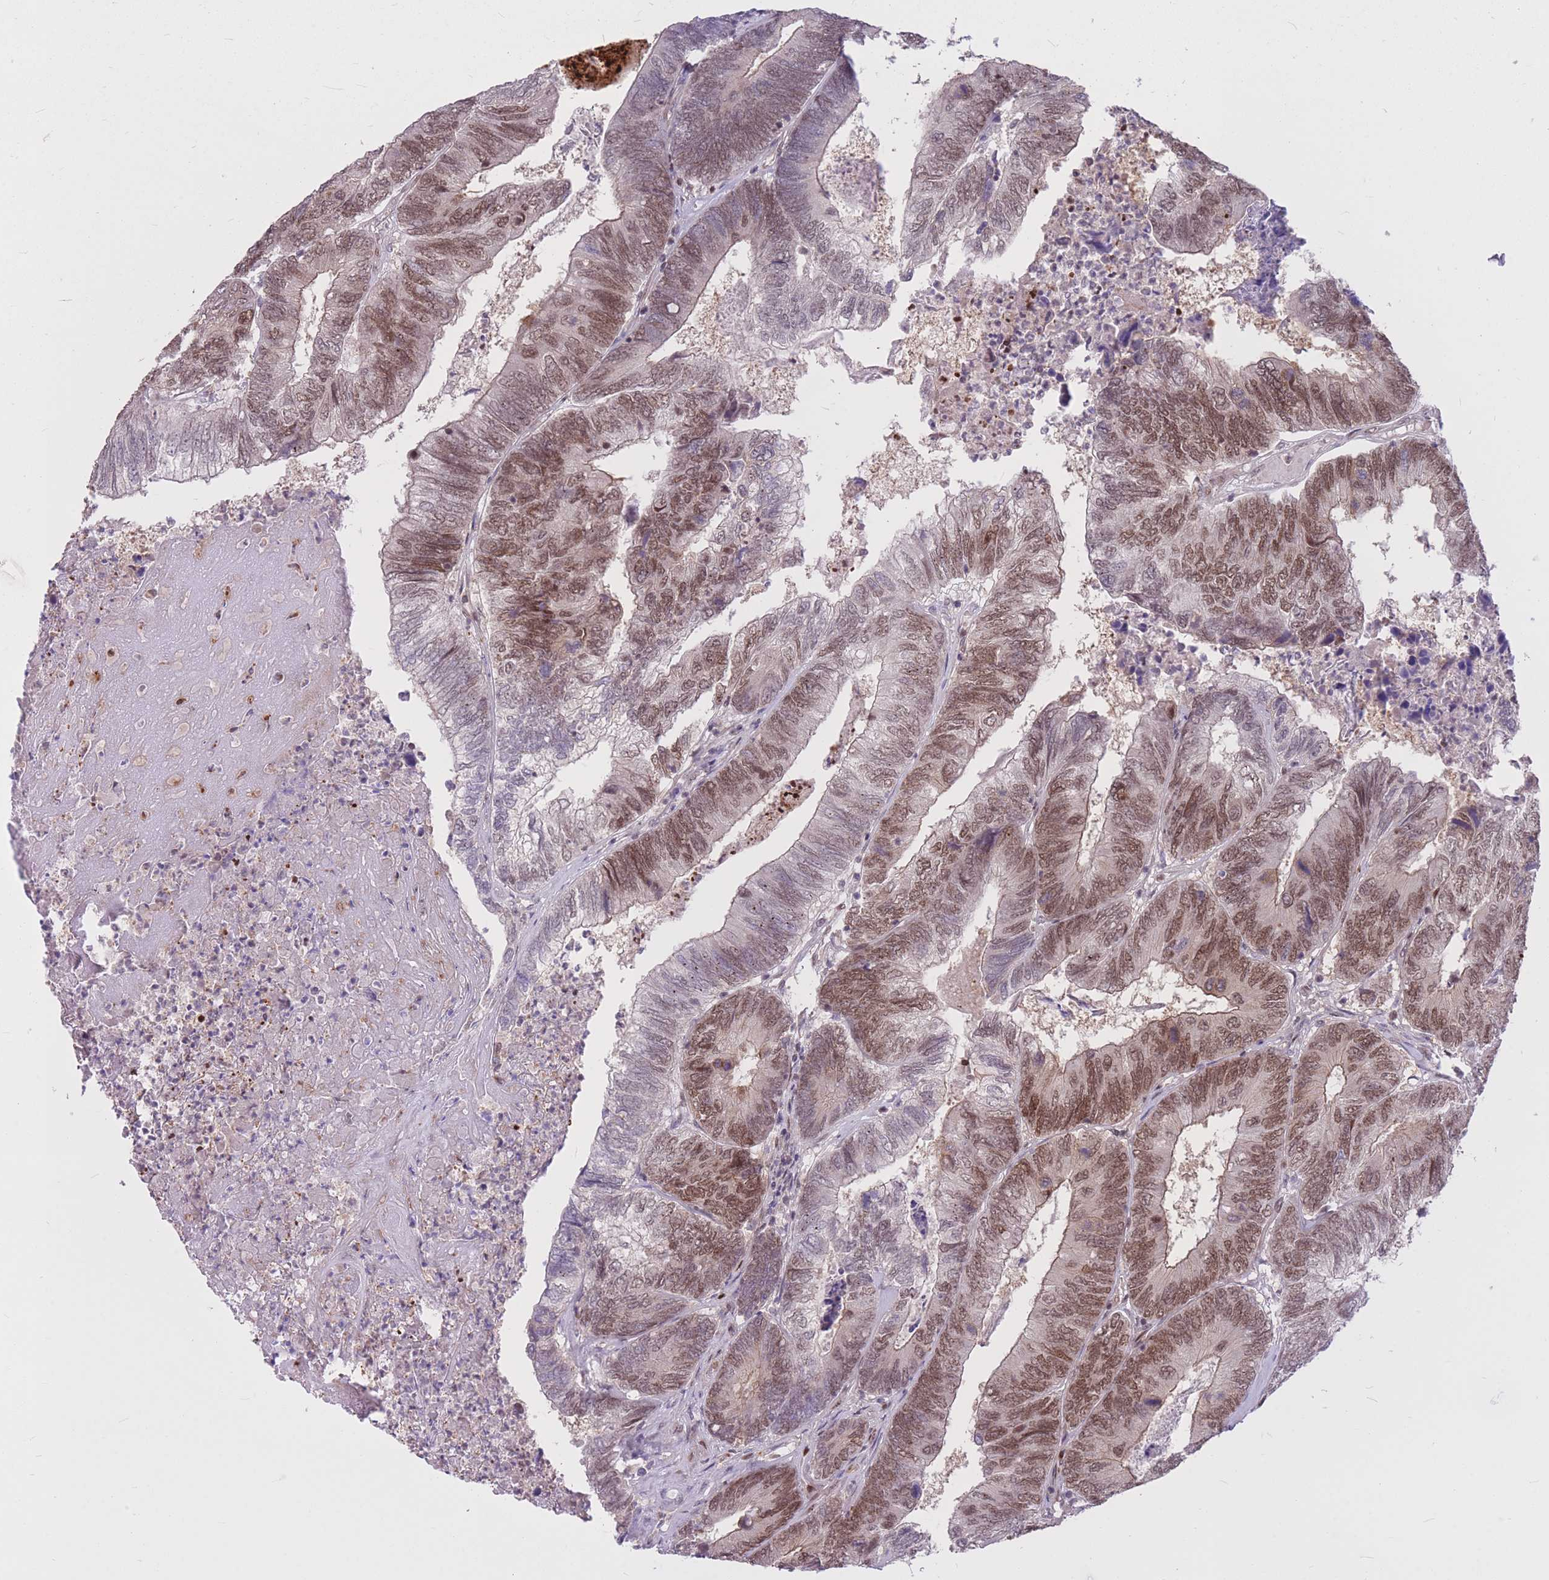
{"staining": {"intensity": "moderate", "quantity": ">75%", "location": "cytoplasmic/membranous,nuclear"}, "tissue": "colorectal cancer", "cell_type": "Tumor cells", "image_type": "cancer", "snomed": [{"axis": "morphology", "description": "Adenocarcinoma, NOS"}, {"axis": "topography", "description": "Colon"}], "caption": "Approximately >75% of tumor cells in colorectal adenocarcinoma show moderate cytoplasmic/membranous and nuclear protein expression as visualized by brown immunohistochemical staining.", "gene": "TCF20", "patient": {"sex": "female", "age": 67}}